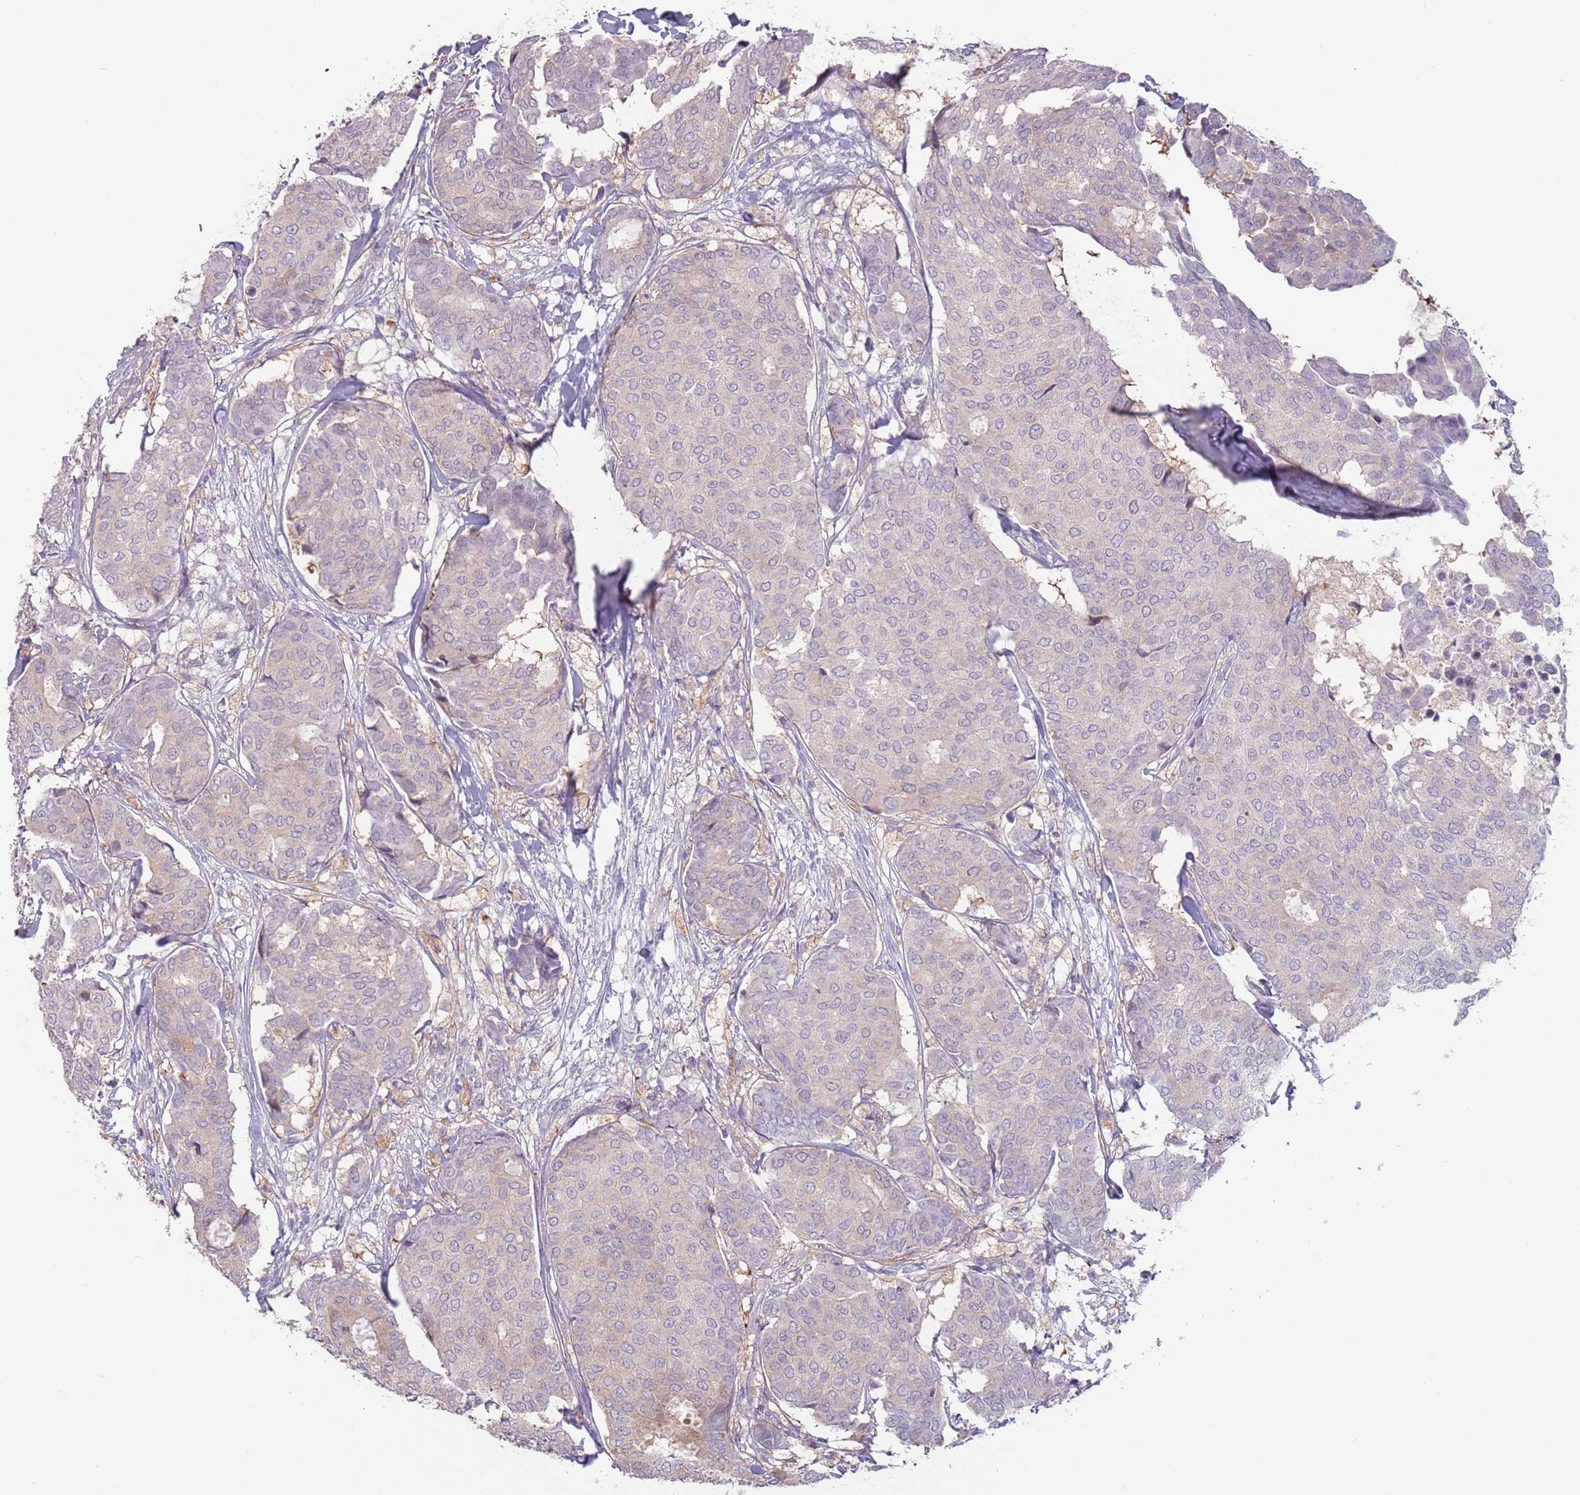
{"staining": {"intensity": "negative", "quantity": "none", "location": "none"}, "tissue": "breast cancer", "cell_type": "Tumor cells", "image_type": "cancer", "snomed": [{"axis": "morphology", "description": "Duct carcinoma"}, {"axis": "topography", "description": "Breast"}], "caption": "Immunohistochemistry (IHC) of human breast intraductal carcinoma shows no staining in tumor cells.", "gene": "LDHD", "patient": {"sex": "female", "age": 75}}